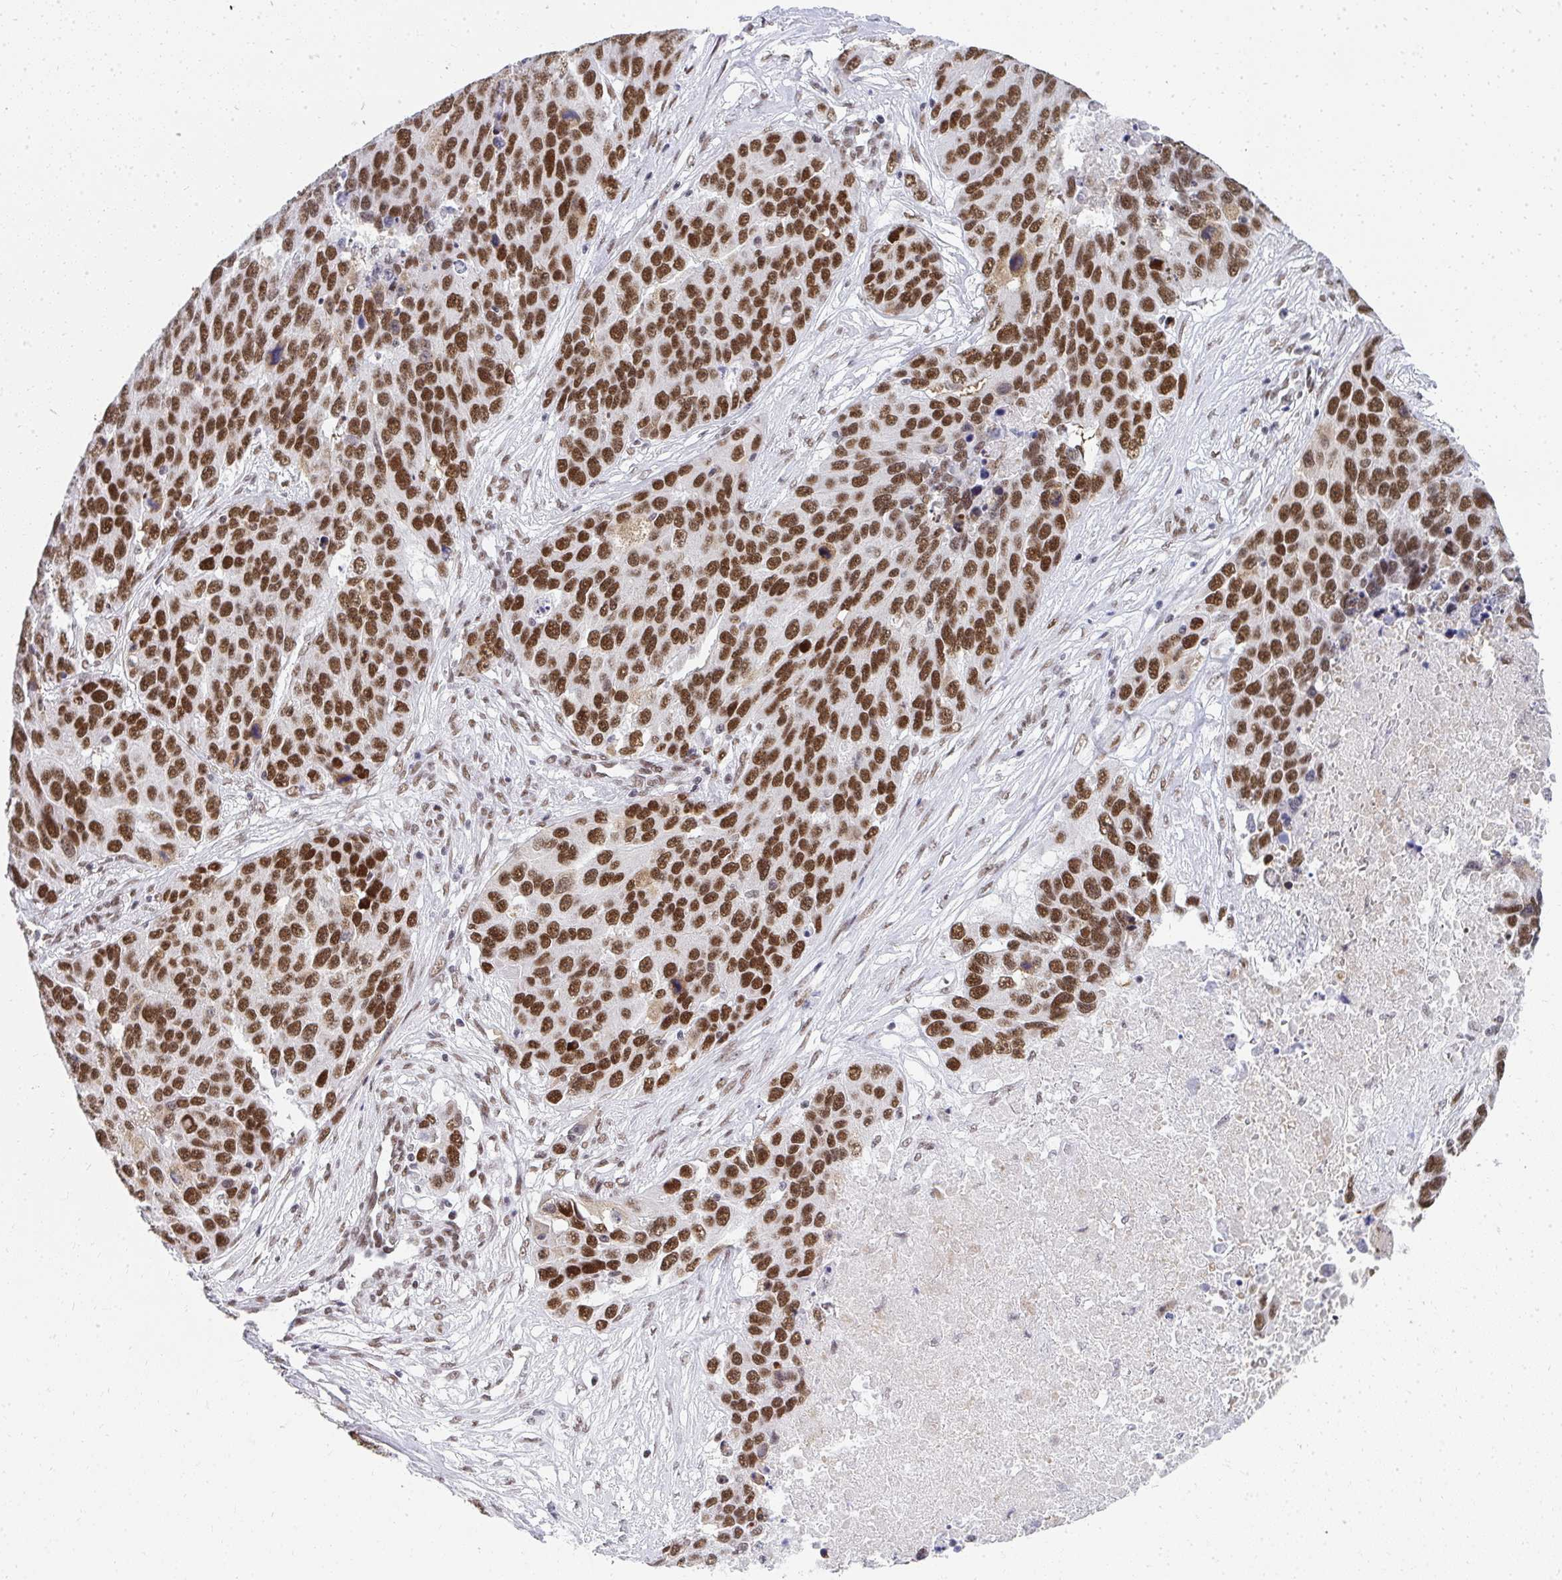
{"staining": {"intensity": "strong", "quantity": ">75%", "location": "nuclear"}, "tissue": "ovarian cancer", "cell_type": "Tumor cells", "image_type": "cancer", "snomed": [{"axis": "morphology", "description": "Cystadenocarcinoma, serous, NOS"}, {"axis": "topography", "description": "Ovary"}], "caption": "IHC image of neoplastic tissue: serous cystadenocarcinoma (ovarian) stained using immunohistochemistry (IHC) reveals high levels of strong protein expression localized specifically in the nuclear of tumor cells, appearing as a nuclear brown color.", "gene": "CREBBP", "patient": {"sex": "female", "age": 76}}